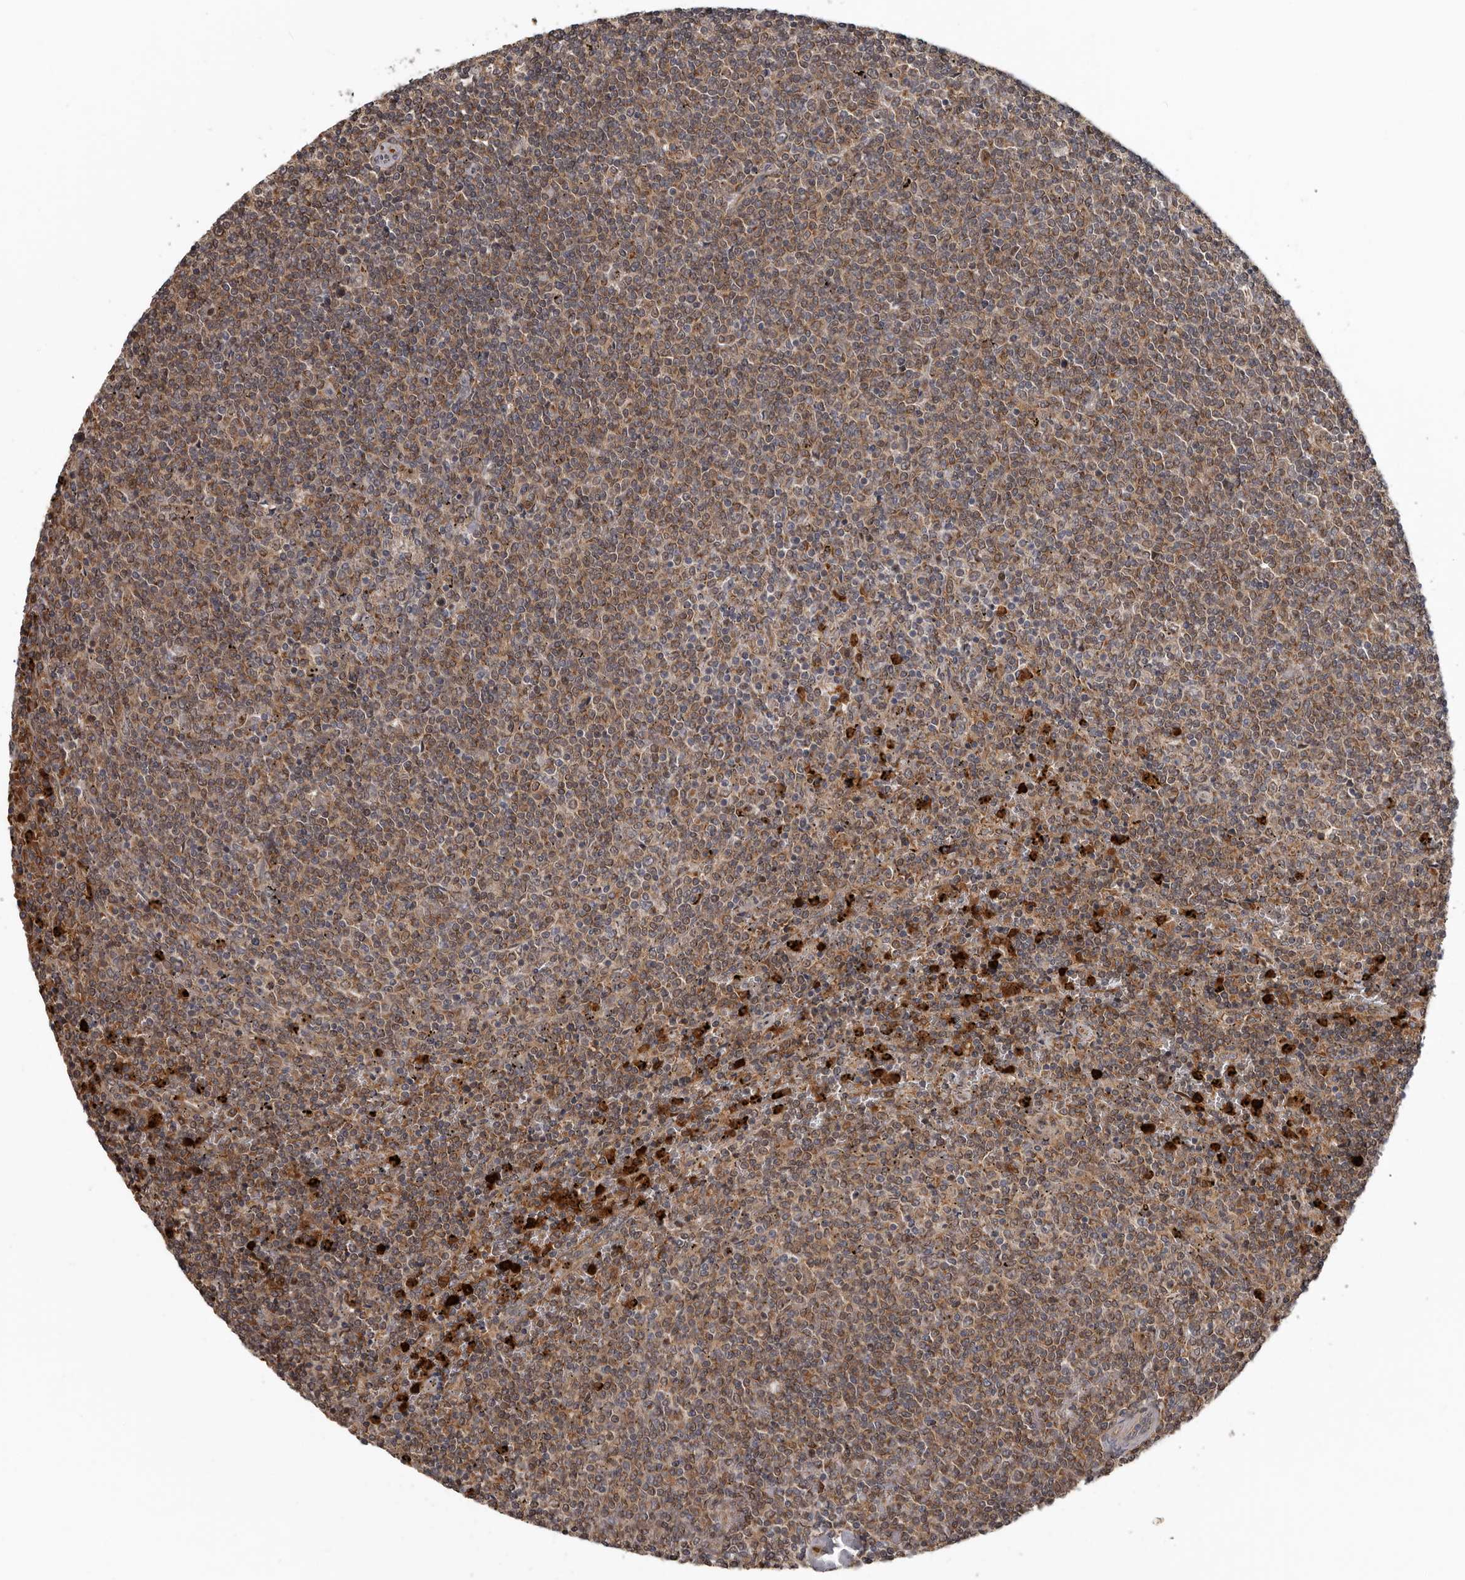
{"staining": {"intensity": "moderate", "quantity": ">75%", "location": "cytoplasmic/membranous"}, "tissue": "lymphoma", "cell_type": "Tumor cells", "image_type": "cancer", "snomed": [{"axis": "morphology", "description": "Malignant lymphoma, non-Hodgkin's type, Low grade"}, {"axis": "topography", "description": "Spleen"}], "caption": "High-magnification brightfield microscopy of lymphoma stained with DAB (brown) and counterstained with hematoxylin (blue). tumor cells exhibit moderate cytoplasmic/membranous staining is identified in about>75% of cells.", "gene": "FGFR4", "patient": {"sex": "female", "age": 50}}